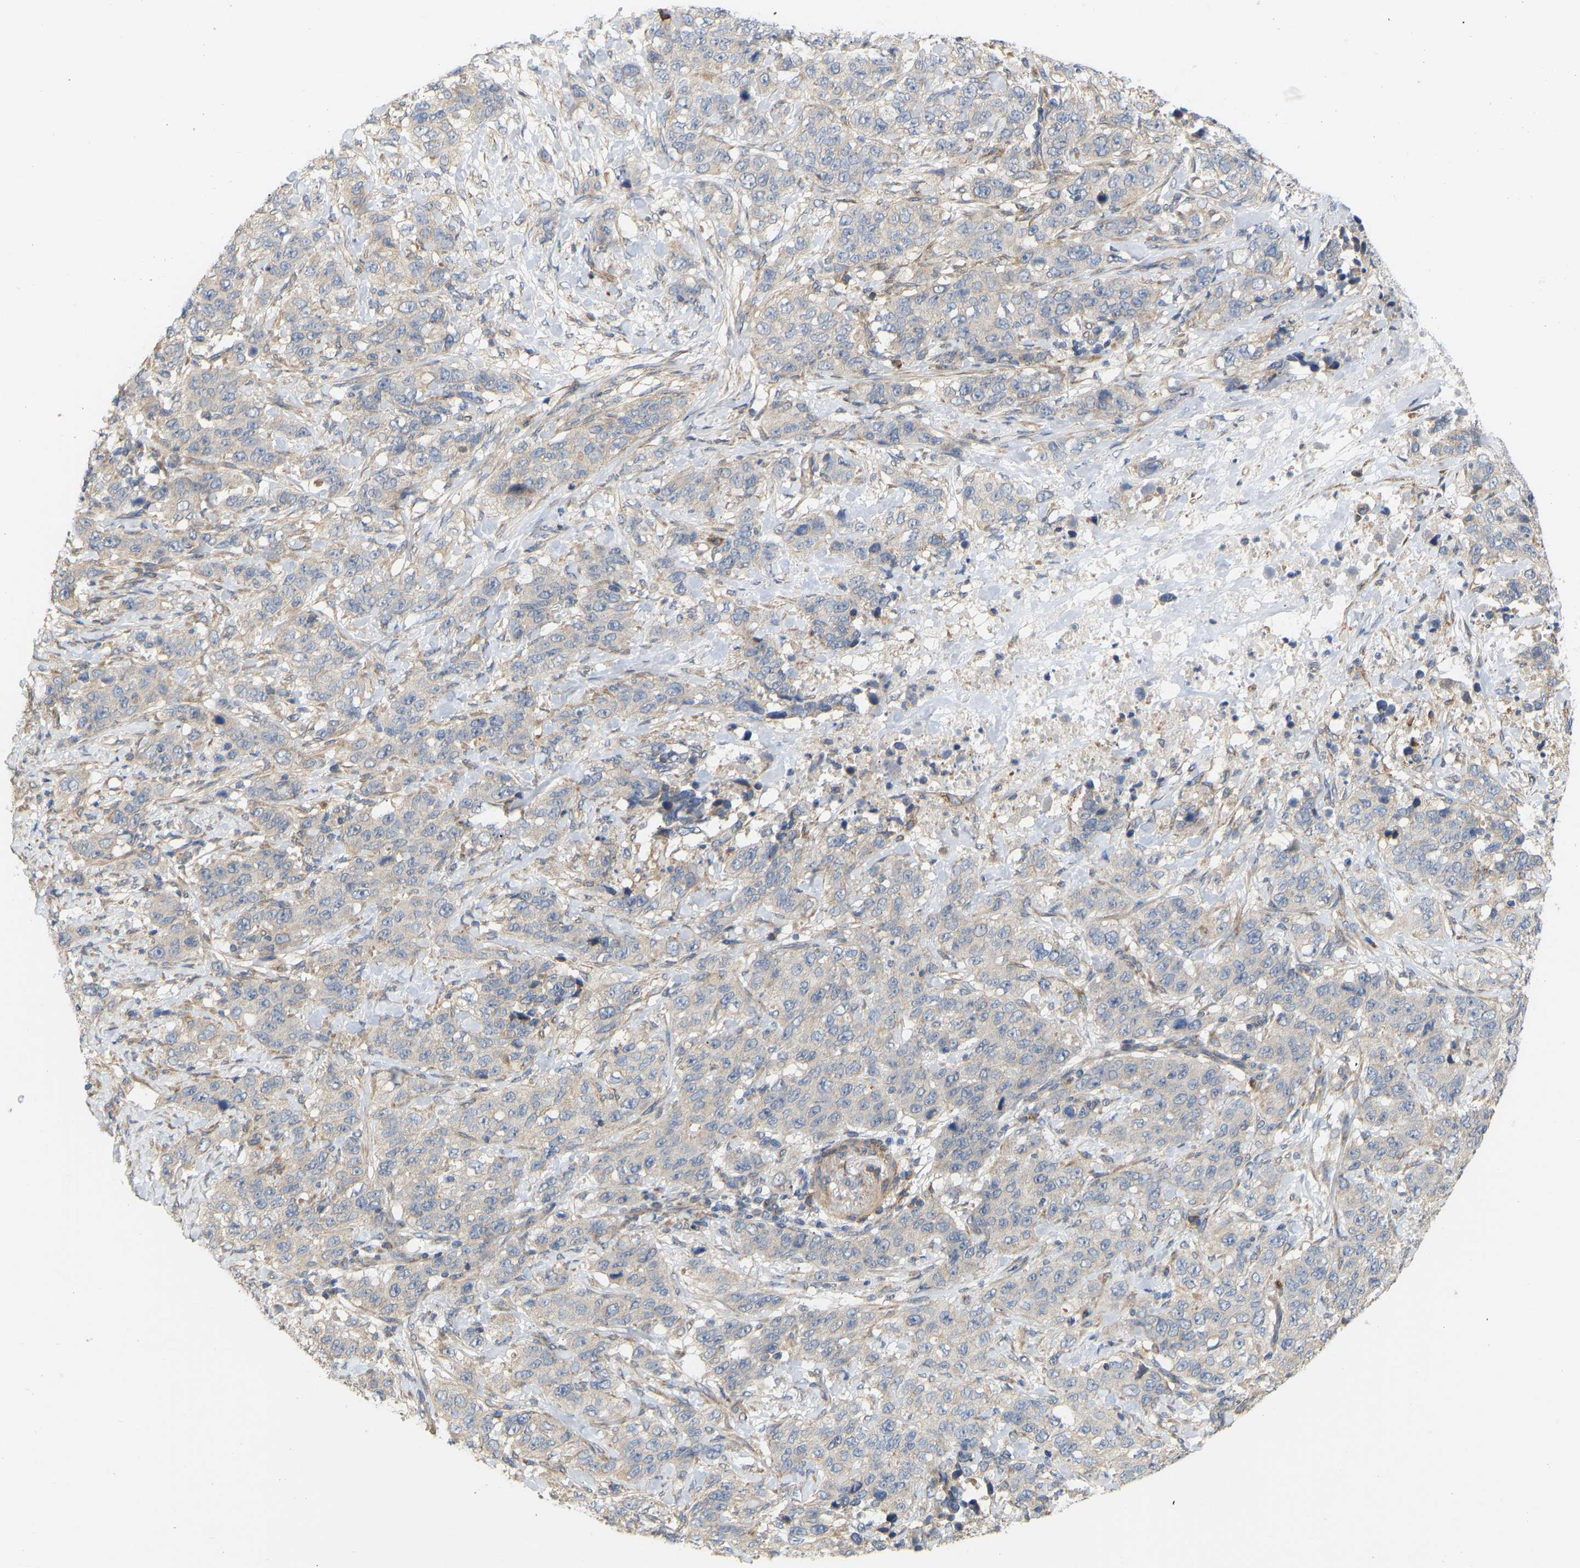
{"staining": {"intensity": "negative", "quantity": "none", "location": "none"}, "tissue": "stomach cancer", "cell_type": "Tumor cells", "image_type": "cancer", "snomed": [{"axis": "morphology", "description": "Adenocarcinoma, NOS"}, {"axis": "topography", "description": "Stomach"}], "caption": "This is a image of IHC staining of stomach cancer (adenocarcinoma), which shows no positivity in tumor cells. Brightfield microscopy of IHC stained with DAB (brown) and hematoxylin (blue), captured at high magnification.", "gene": "HACD2", "patient": {"sex": "male", "age": 48}}